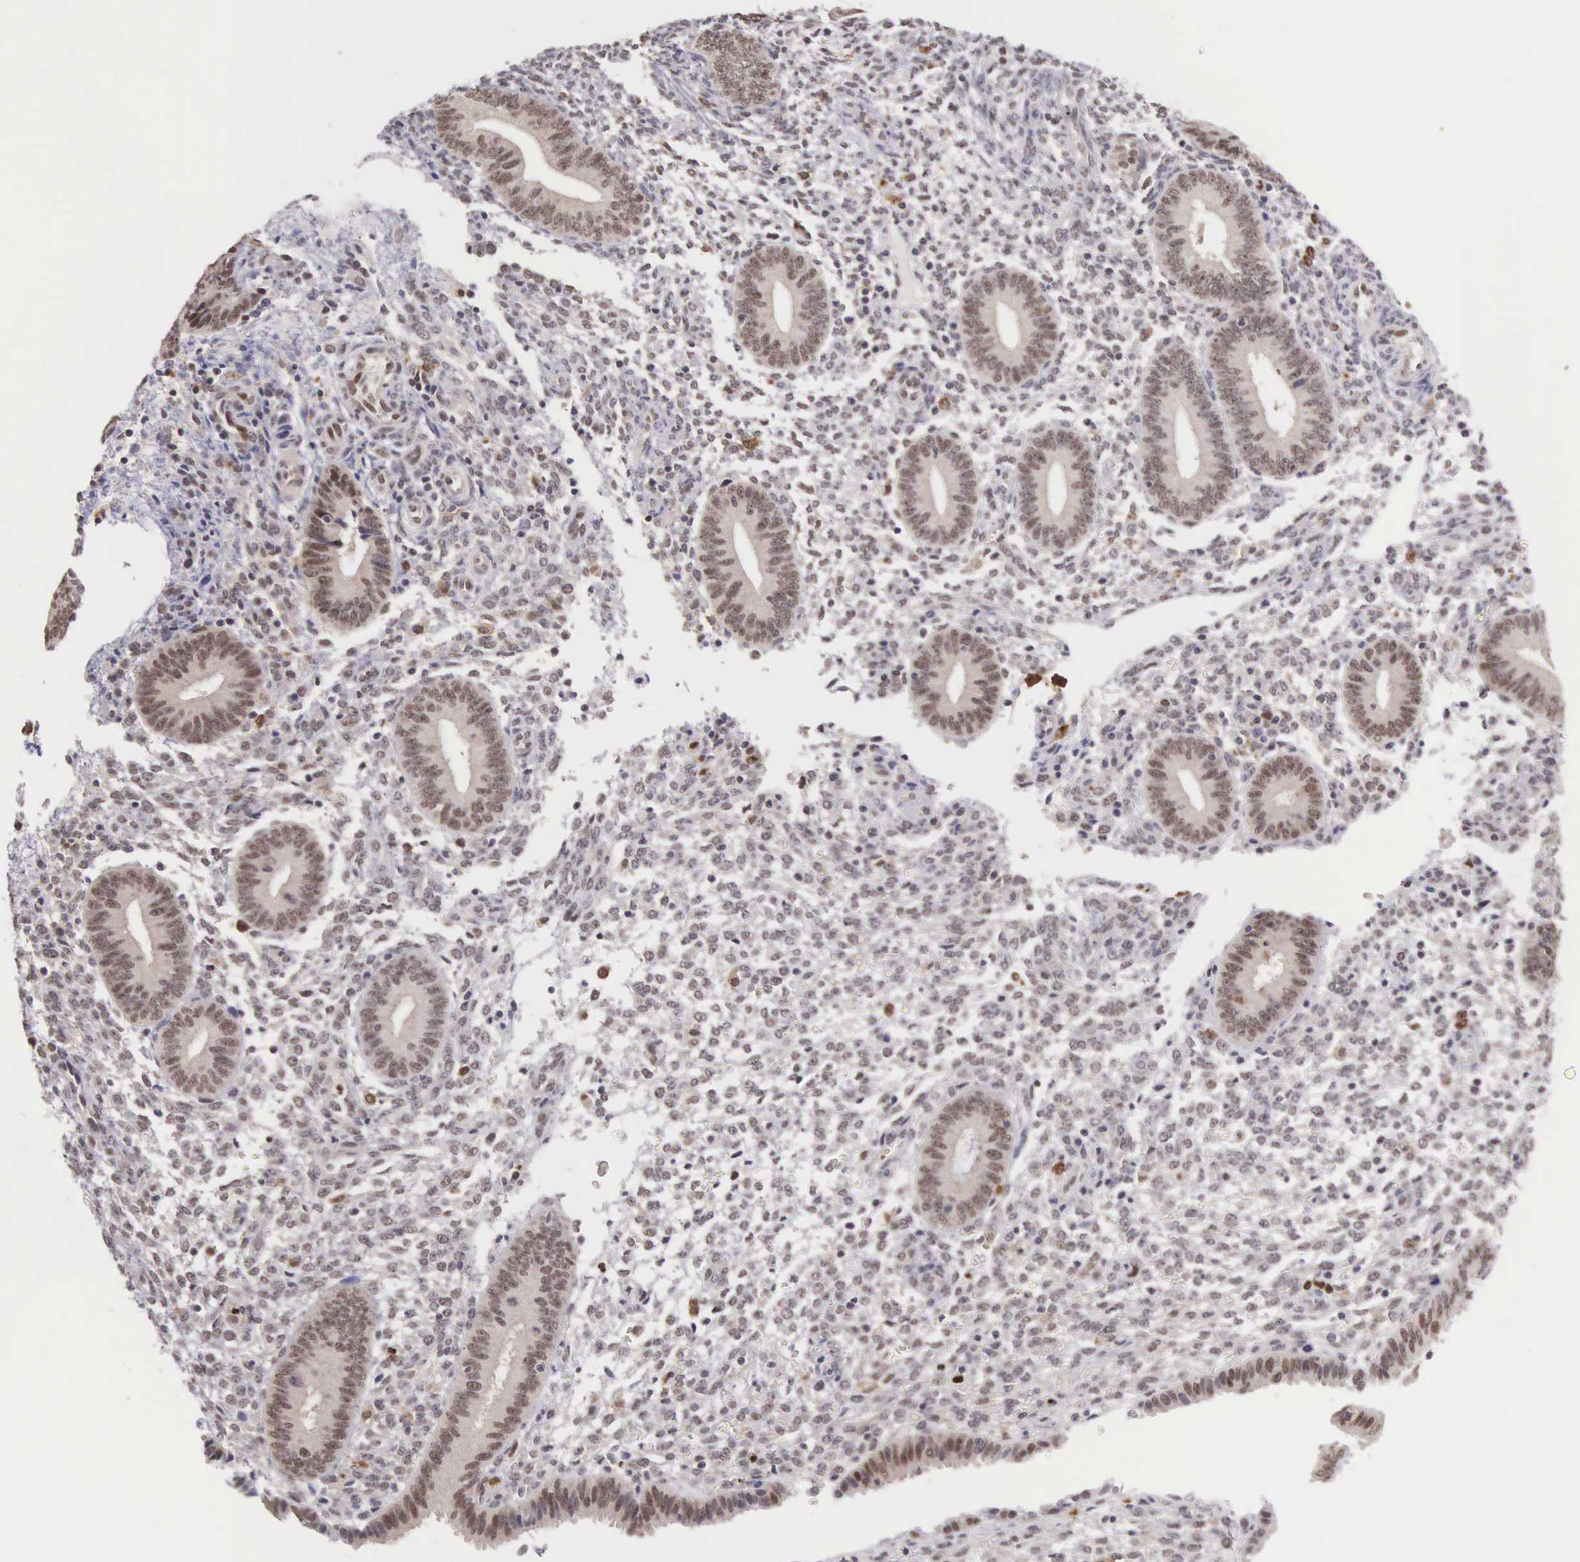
{"staining": {"intensity": "moderate", "quantity": "25%-75%", "location": "nuclear"}, "tissue": "endometrium", "cell_type": "Cells in endometrial stroma", "image_type": "normal", "snomed": [{"axis": "morphology", "description": "Normal tissue, NOS"}, {"axis": "topography", "description": "Endometrium"}], "caption": "Protein staining of unremarkable endometrium exhibits moderate nuclear expression in approximately 25%-75% of cells in endometrial stroma.", "gene": "GRK3", "patient": {"sex": "female", "age": 35}}